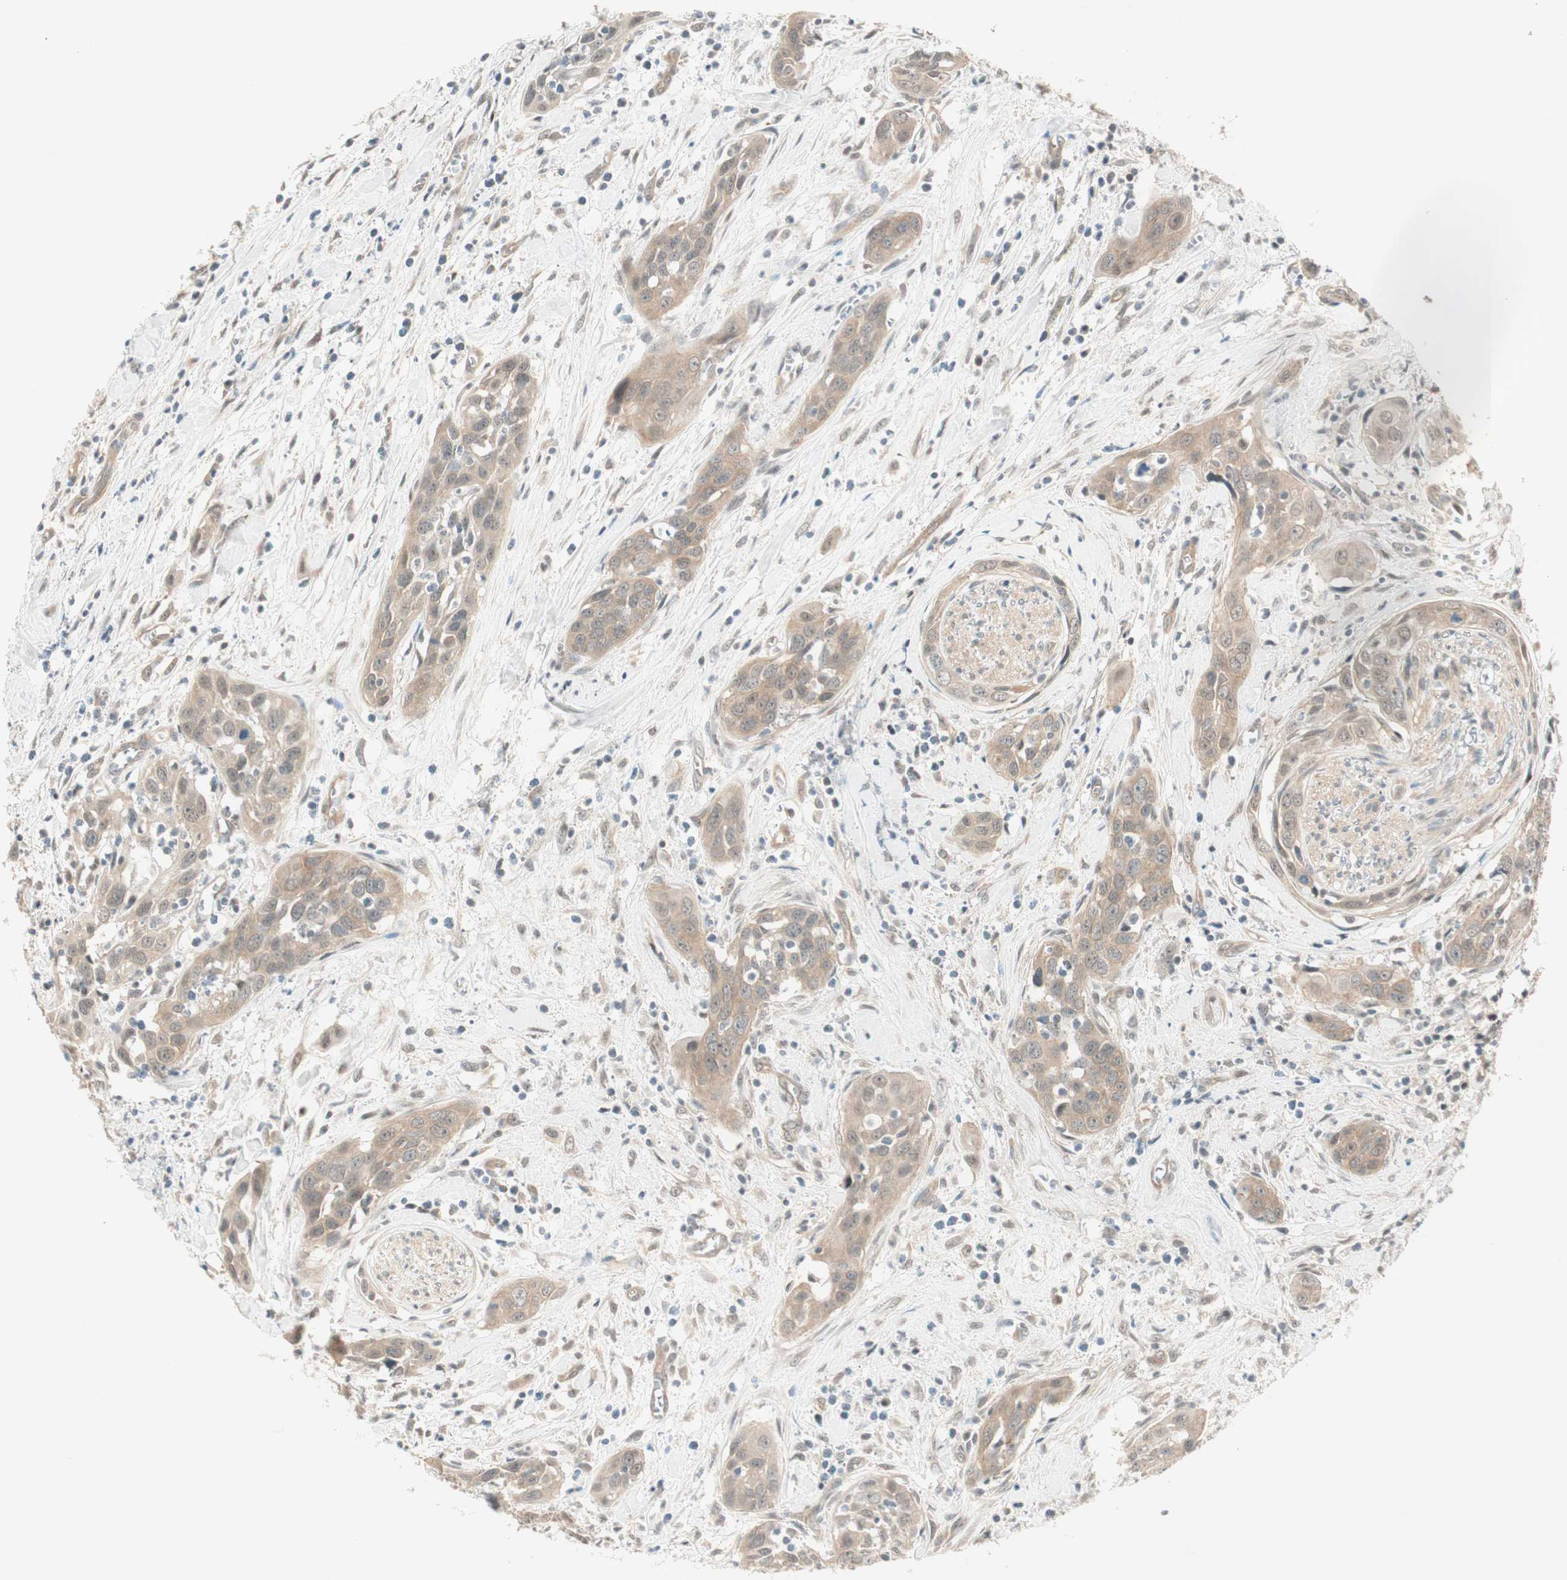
{"staining": {"intensity": "moderate", "quantity": ">75%", "location": "cytoplasmic/membranous"}, "tissue": "head and neck cancer", "cell_type": "Tumor cells", "image_type": "cancer", "snomed": [{"axis": "morphology", "description": "Squamous cell carcinoma, NOS"}, {"axis": "topography", "description": "Oral tissue"}, {"axis": "topography", "description": "Head-Neck"}], "caption": "This is an image of immunohistochemistry (IHC) staining of head and neck cancer, which shows moderate positivity in the cytoplasmic/membranous of tumor cells.", "gene": "PSMD8", "patient": {"sex": "female", "age": 50}}